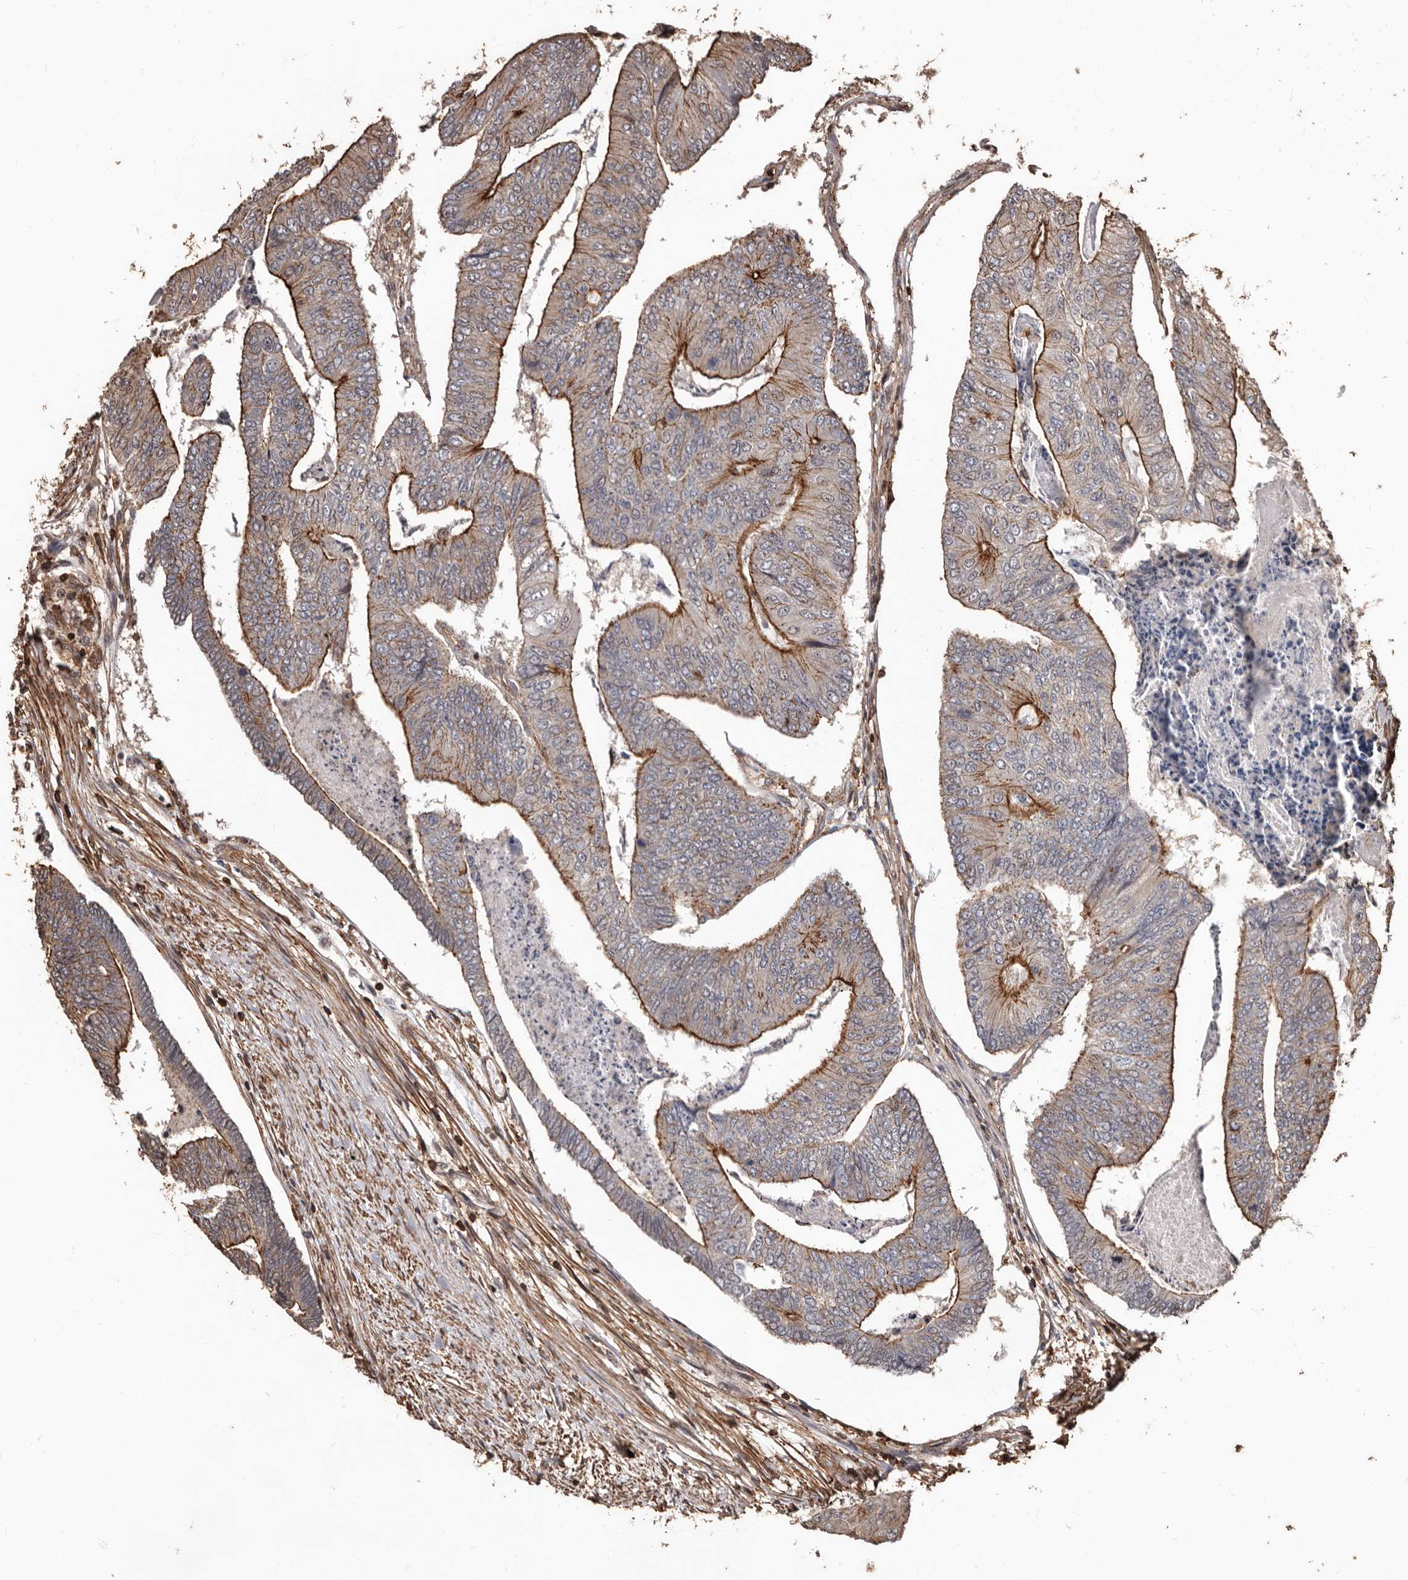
{"staining": {"intensity": "moderate", "quantity": "<25%", "location": "cytoplasmic/membranous"}, "tissue": "colorectal cancer", "cell_type": "Tumor cells", "image_type": "cancer", "snomed": [{"axis": "morphology", "description": "Adenocarcinoma, NOS"}, {"axis": "topography", "description": "Colon"}], "caption": "Human colorectal adenocarcinoma stained with a protein marker exhibits moderate staining in tumor cells.", "gene": "GSK3A", "patient": {"sex": "female", "age": 67}}